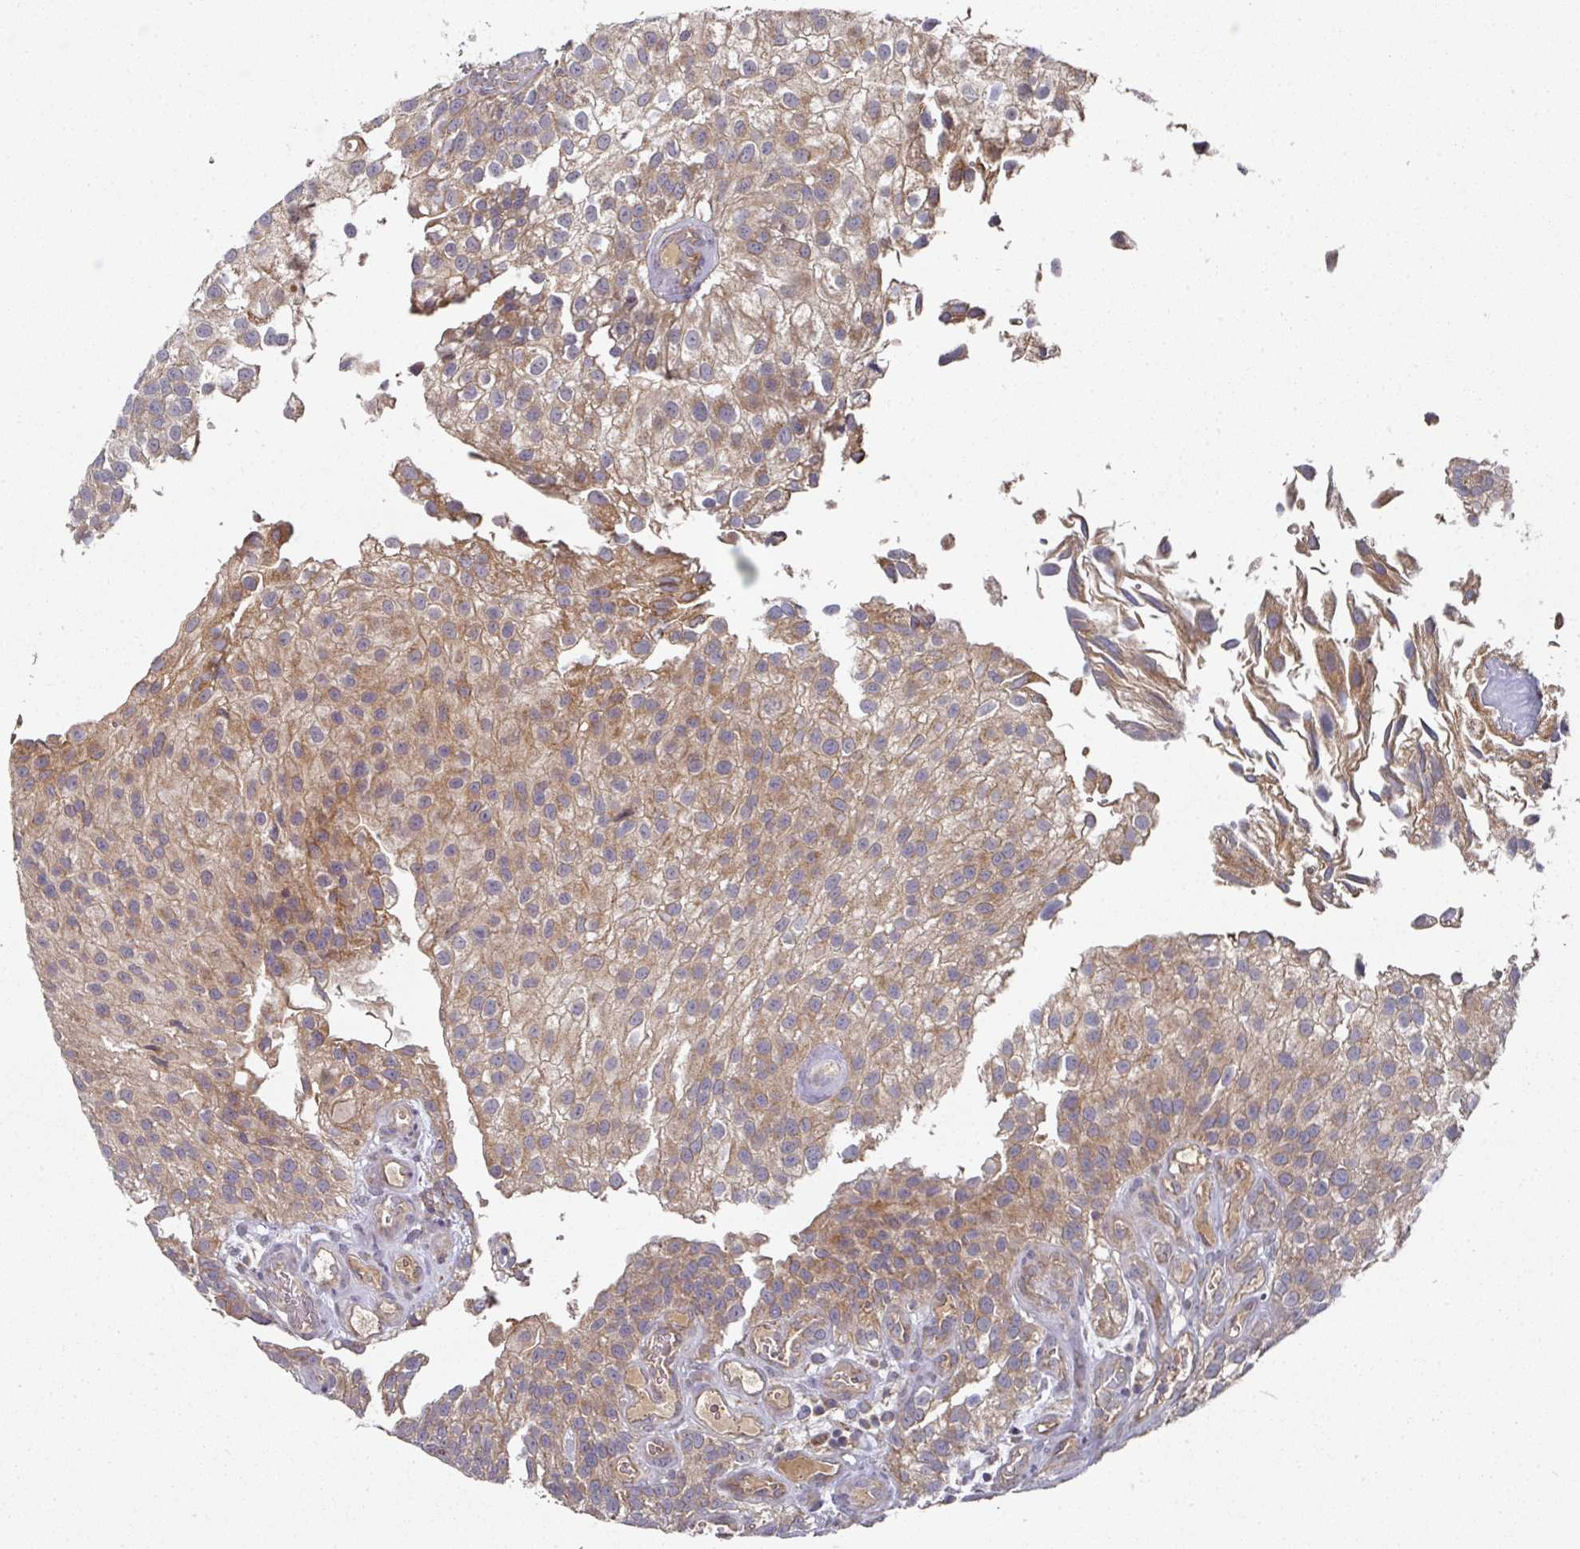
{"staining": {"intensity": "moderate", "quantity": ">75%", "location": "cytoplasmic/membranous"}, "tissue": "urothelial cancer", "cell_type": "Tumor cells", "image_type": "cancer", "snomed": [{"axis": "morphology", "description": "Urothelial carcinoma, NOS"}, {"axis": "topography", "description": "Urinary bladder"}], "caption": "Tumor cells reveal medium levels of moderate cytoplasmic/membranous expression in about >75% of cells in human transitional cell carcinoma.", "gene": "DNAJC7", "patient": {"sex": "male", "age": 87}}